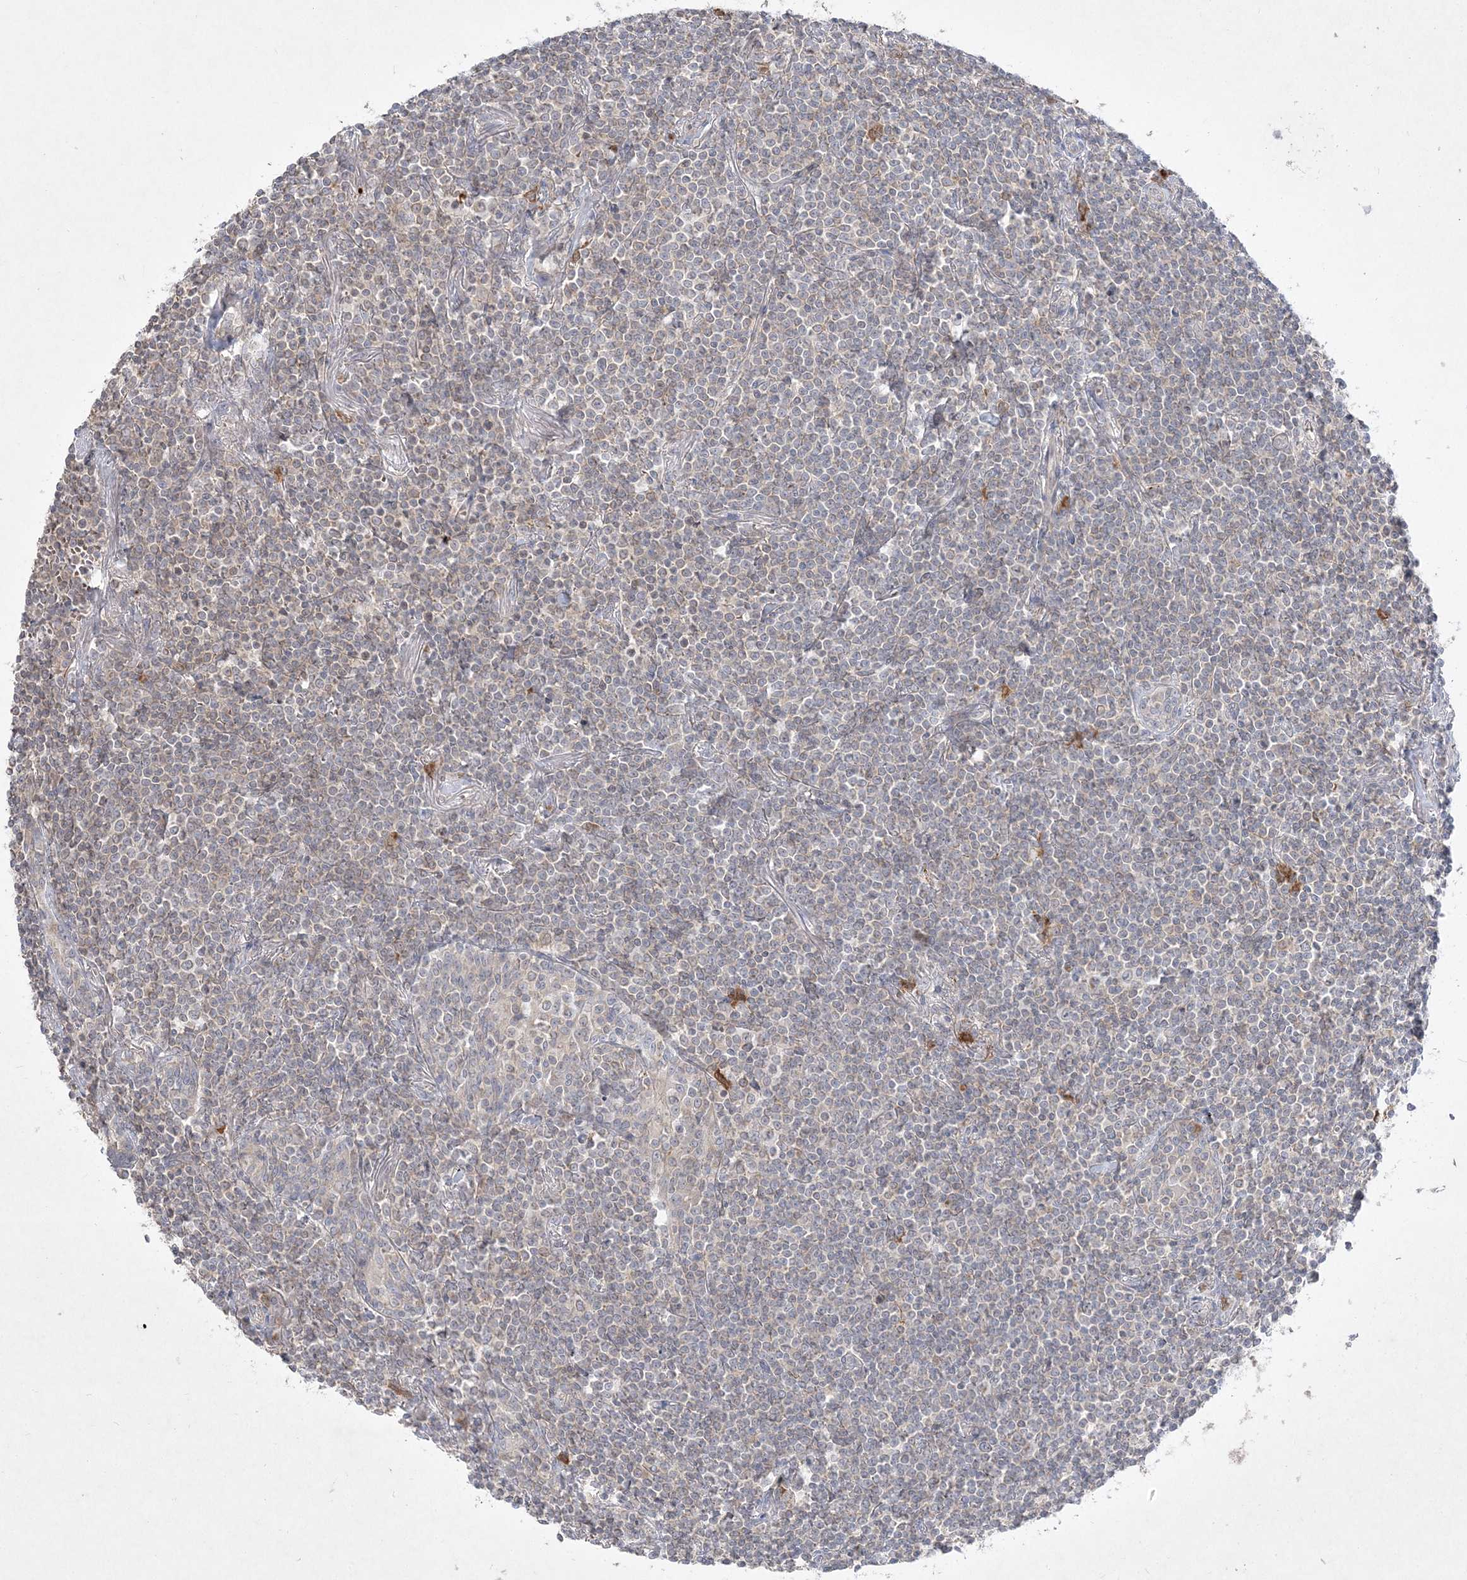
{"staining": {"intensity": "negative", "quantity": "none", "location": "none"}, "tissue": "lymphoma", "cell_type": "Tumor cells", "image_type": "cancer", "snomed": [{"axis": "morphology", "description": "Malignant lymphoma, non-Hodgkin's type, Low grade"}, {"axis": "topography", "description": "Lung"}], "caption": "An immunohistochemistry image of low-grade malignant lymphoma, non-Hodgkin's type is shown. There is no staining in tumor cells of low-grade malignant lymphoma, non-Hodgkin's type.", "gene": "CLNK", "patient": {"sex": "female", "age": 71}}